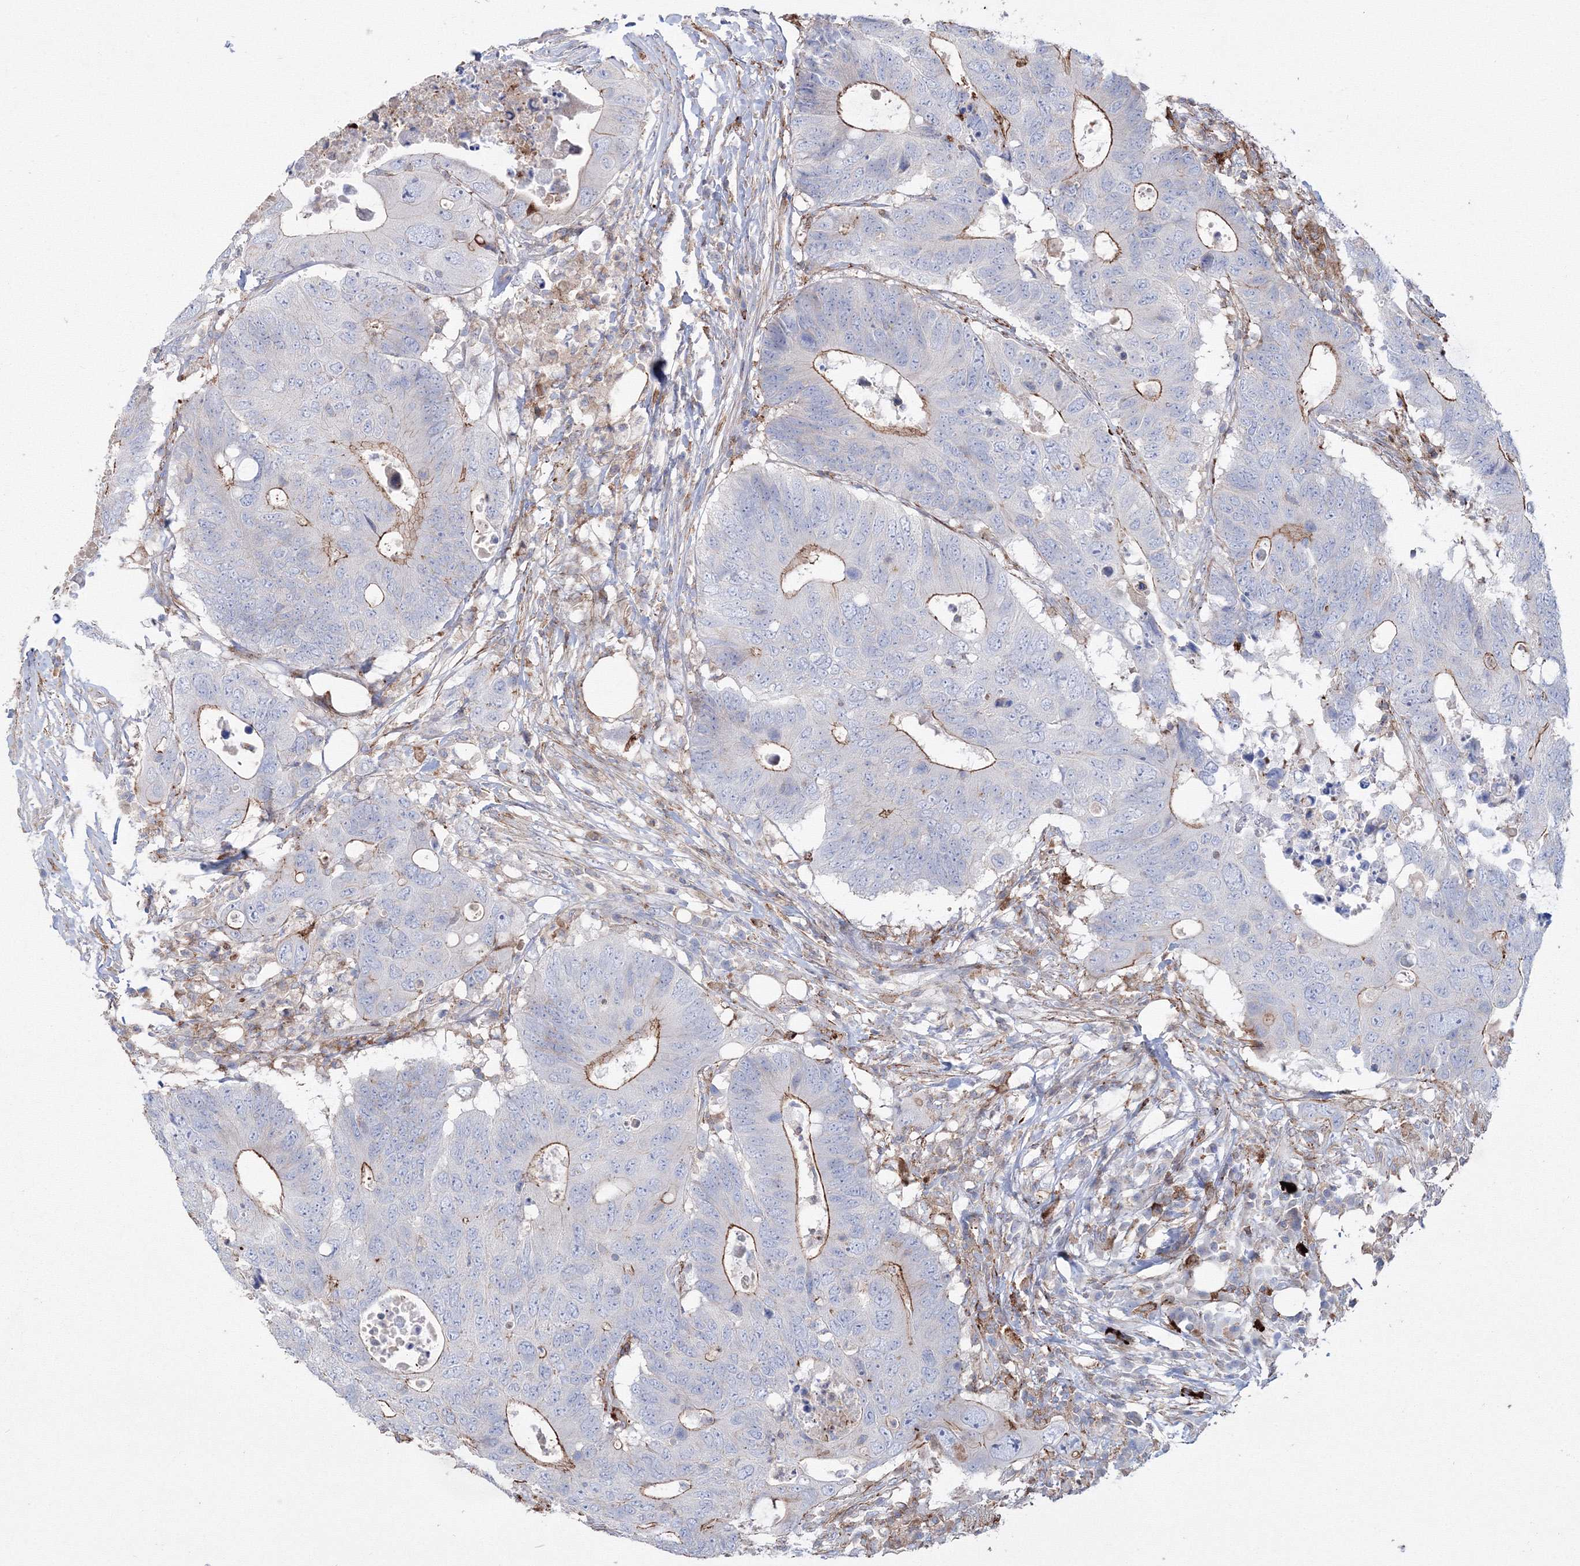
{"staining": {"intensity": "moderate", "quantity": "25%-75%", "location": "cytoplasmic/membranous"}, "tissue": "colorectal cancer", "cell_type": "Tumor cells", "image_type": "cancer", "snomed": [{"axis": "morphology", "description": "Adenocarcinoma, NOS"}, {"axis": "topography", "description": "Colon"}], "caption": "An image showing moderate cytoplasmic/membranous positivity in about 25%-75% of tumor cells in colorectal adenocarcinoma, as visualized by brown immunohistochemical staining.", "gene": "GPR82", "patient": {"sex": "male", "age": 71}}